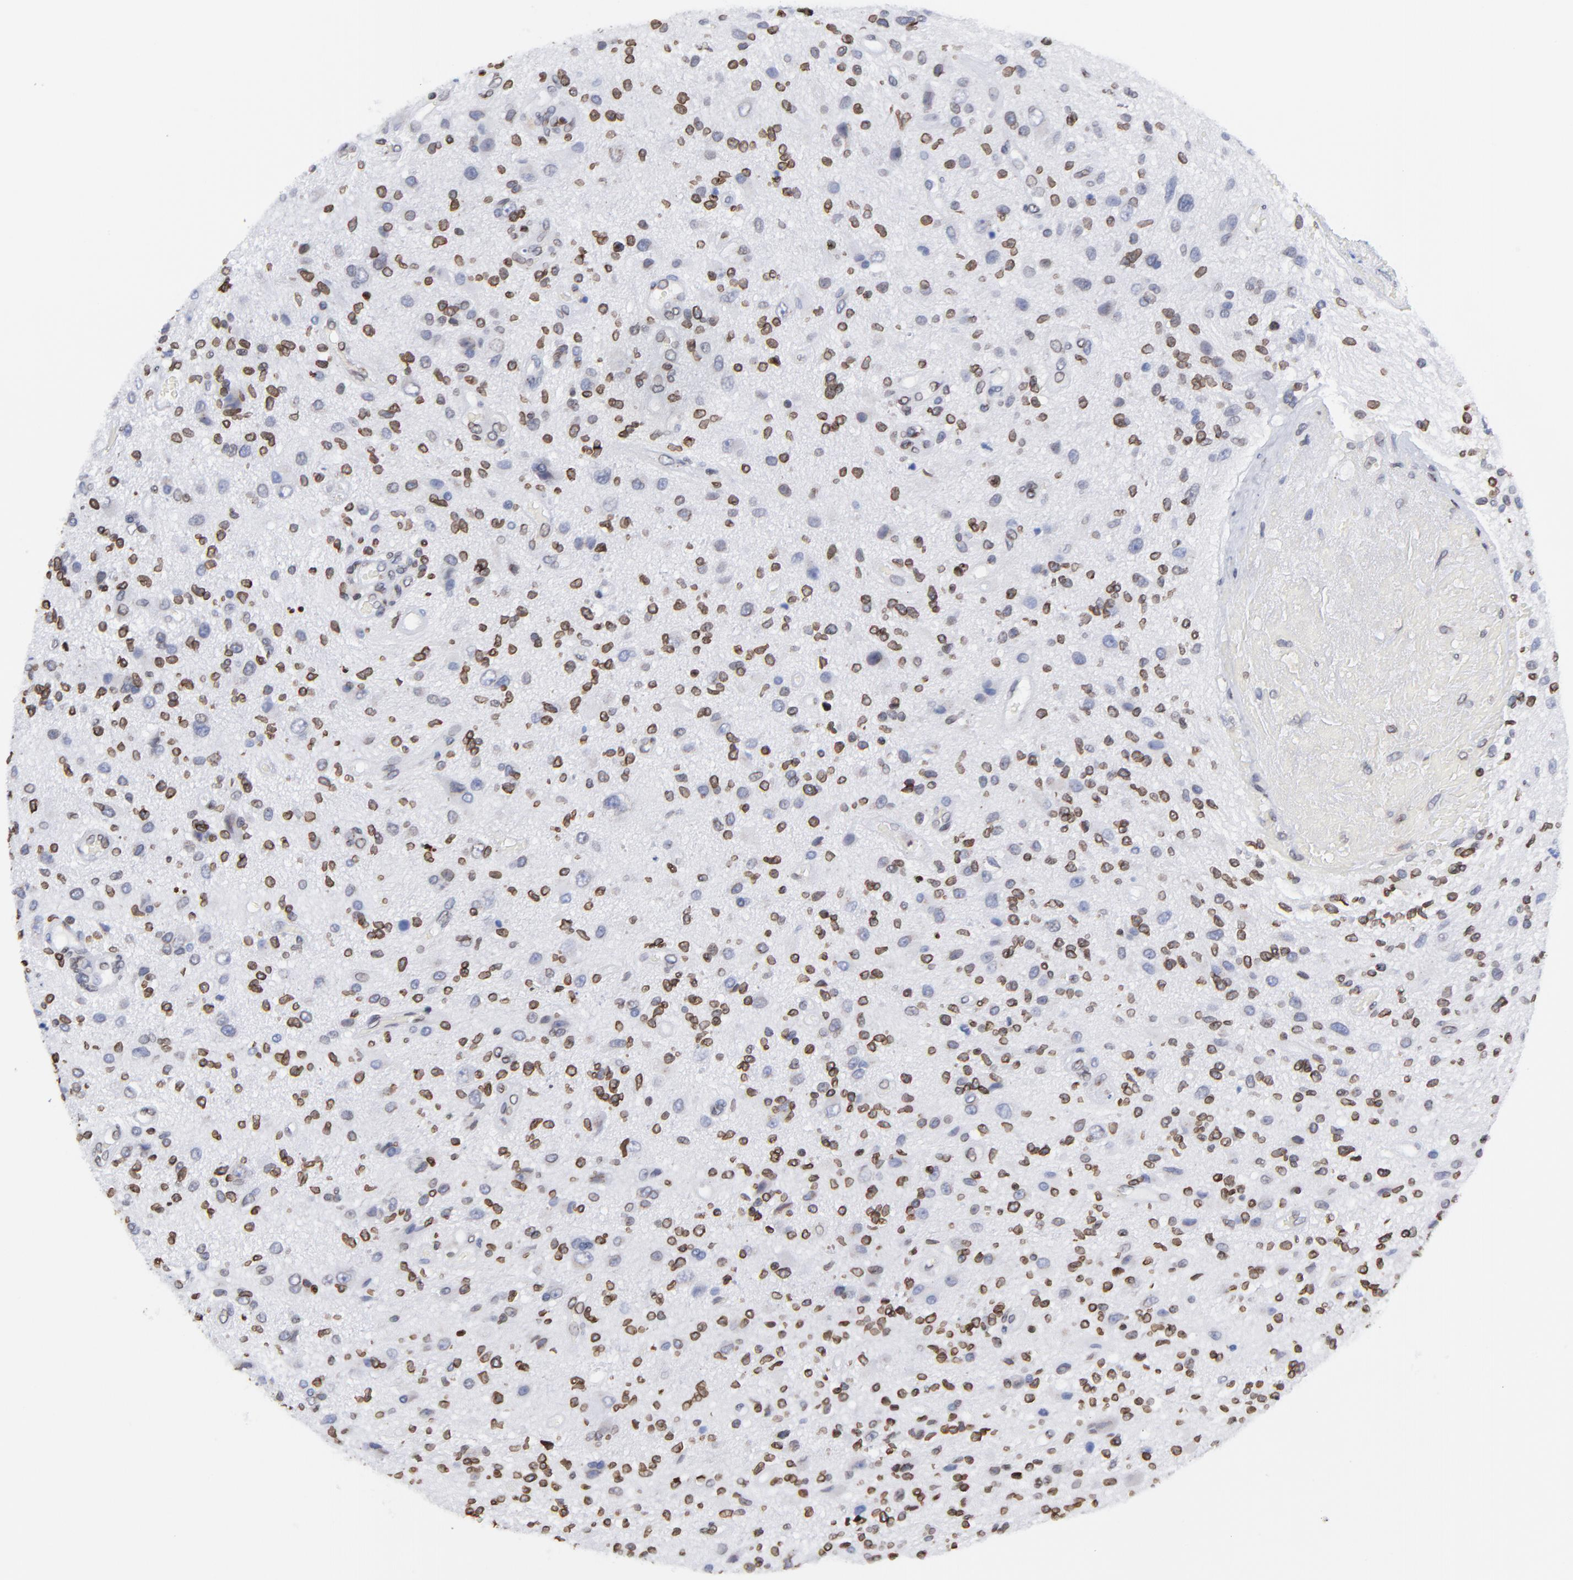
{"staining": {"intensity": "moderate", "quantity": "25%-75%", "location": "cytoplasmic/membranous,nuclear"}, "tissue": "glioma", "cell_type": "Tumor cells", "image_type": "cancer", "snomed": [{"axis": "morphology", "description": "Normal tissue, NOS"}, {"axis": "morphology", "description": "Glioma, malignant, High grade"}, {"axis": "topography", "description": "Cerebral cortex"}], "caption": "An image showing moderate cytoplasmic/membranous and nuclear positivity in about 25%-75% of tumor cells in glioma, as visualized by brown immunohistochemical staining.", "gene": "THAP7", "patient": {"sex": "male", "age": 75}}